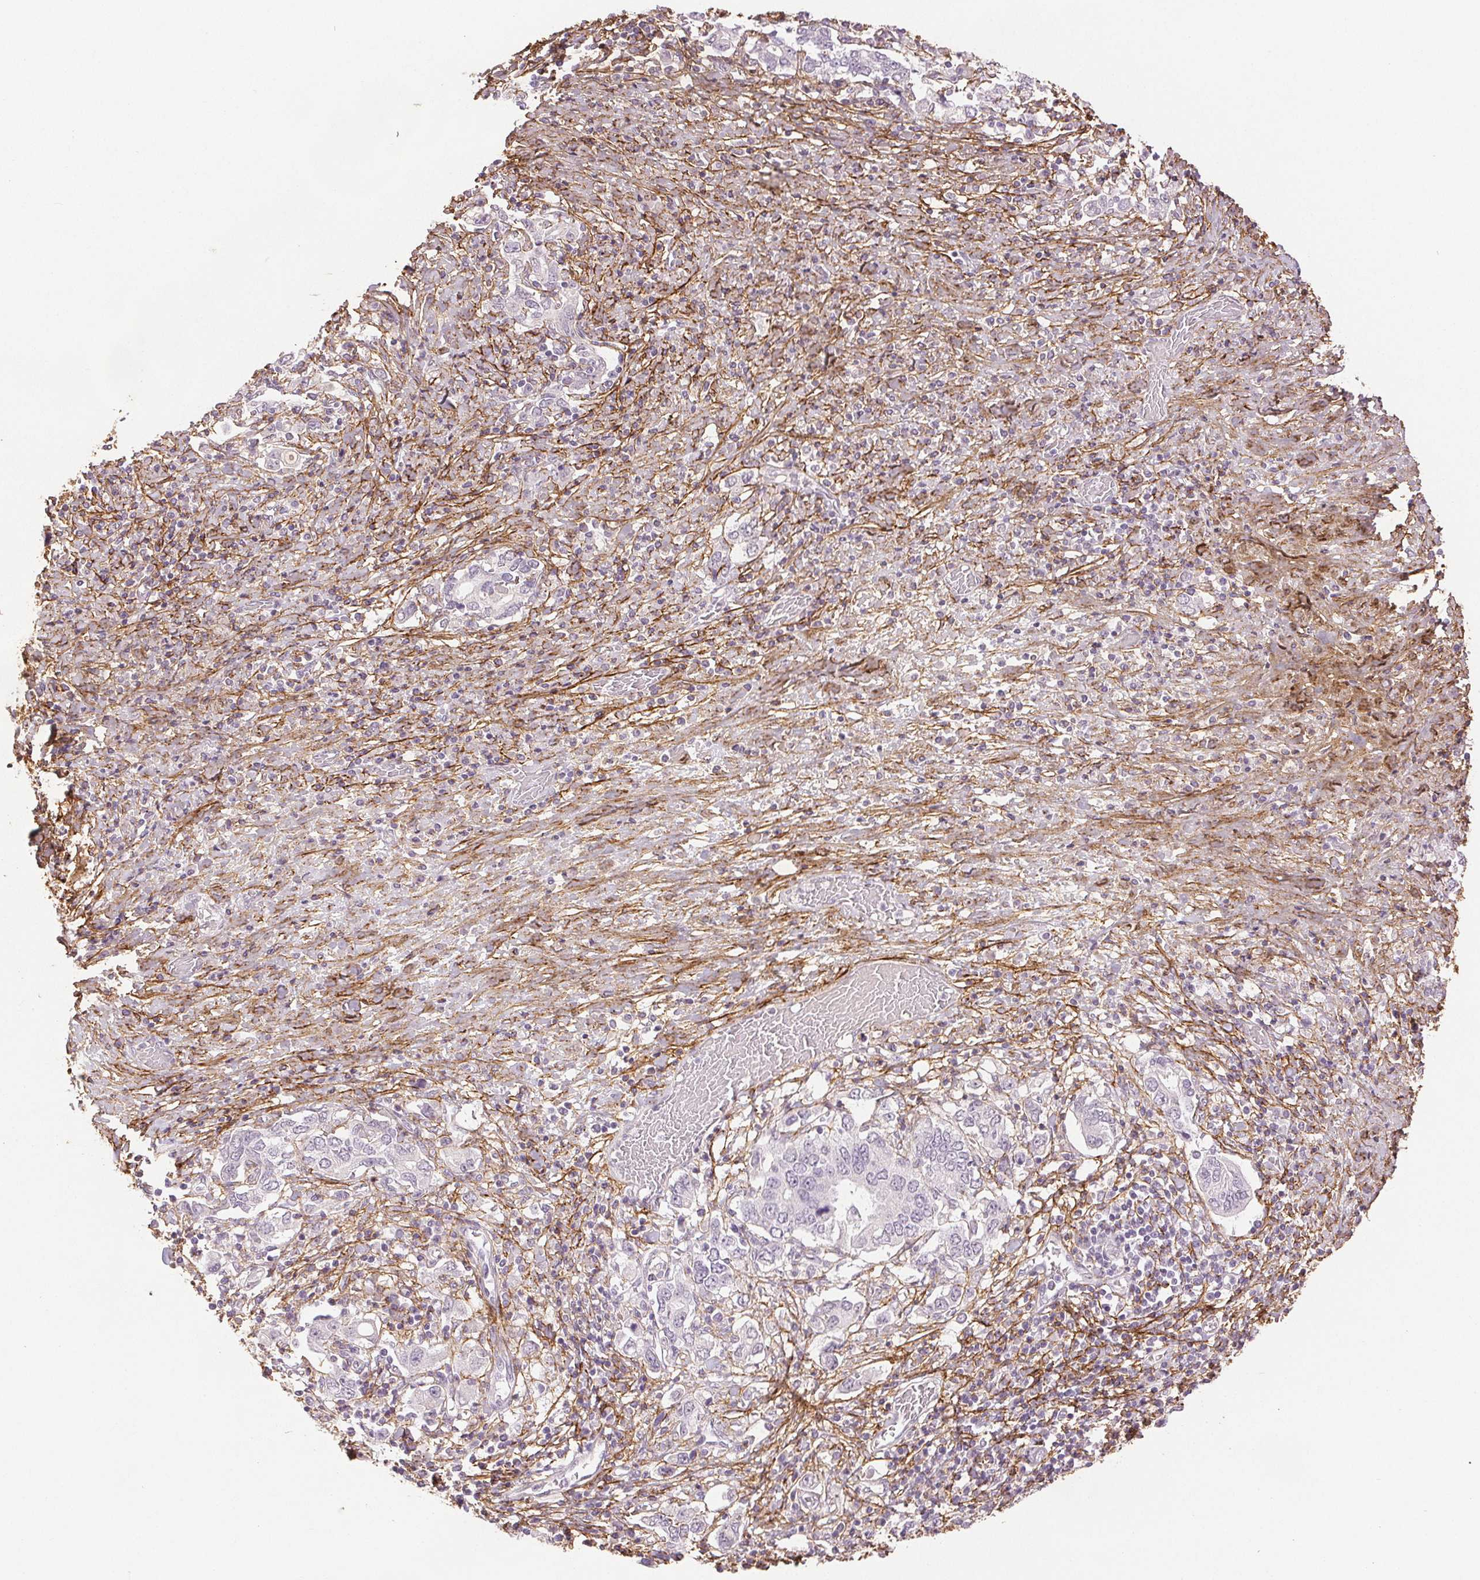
{"staining": {"intensity": "negative", "quantity": "none", "location": "none"}, "tissue": "stomach cancer", "cell_type": "Tumor cells", "image_type": "cancer", "snomed": [{"axis": "morphology", "description": "Adenocarcinoma, NOS"}, {"axis": "topography", "description": "Stomach, upper"}, {"axis": "topography", "description": "Stomach"}], "caption": "A high-resolution image shows immunohistochemistry staining of stomach cancer, which displays no significant expression in tumor cells.", "gene": "FBN1", "patient": {"sex": "male", "age": 62}}